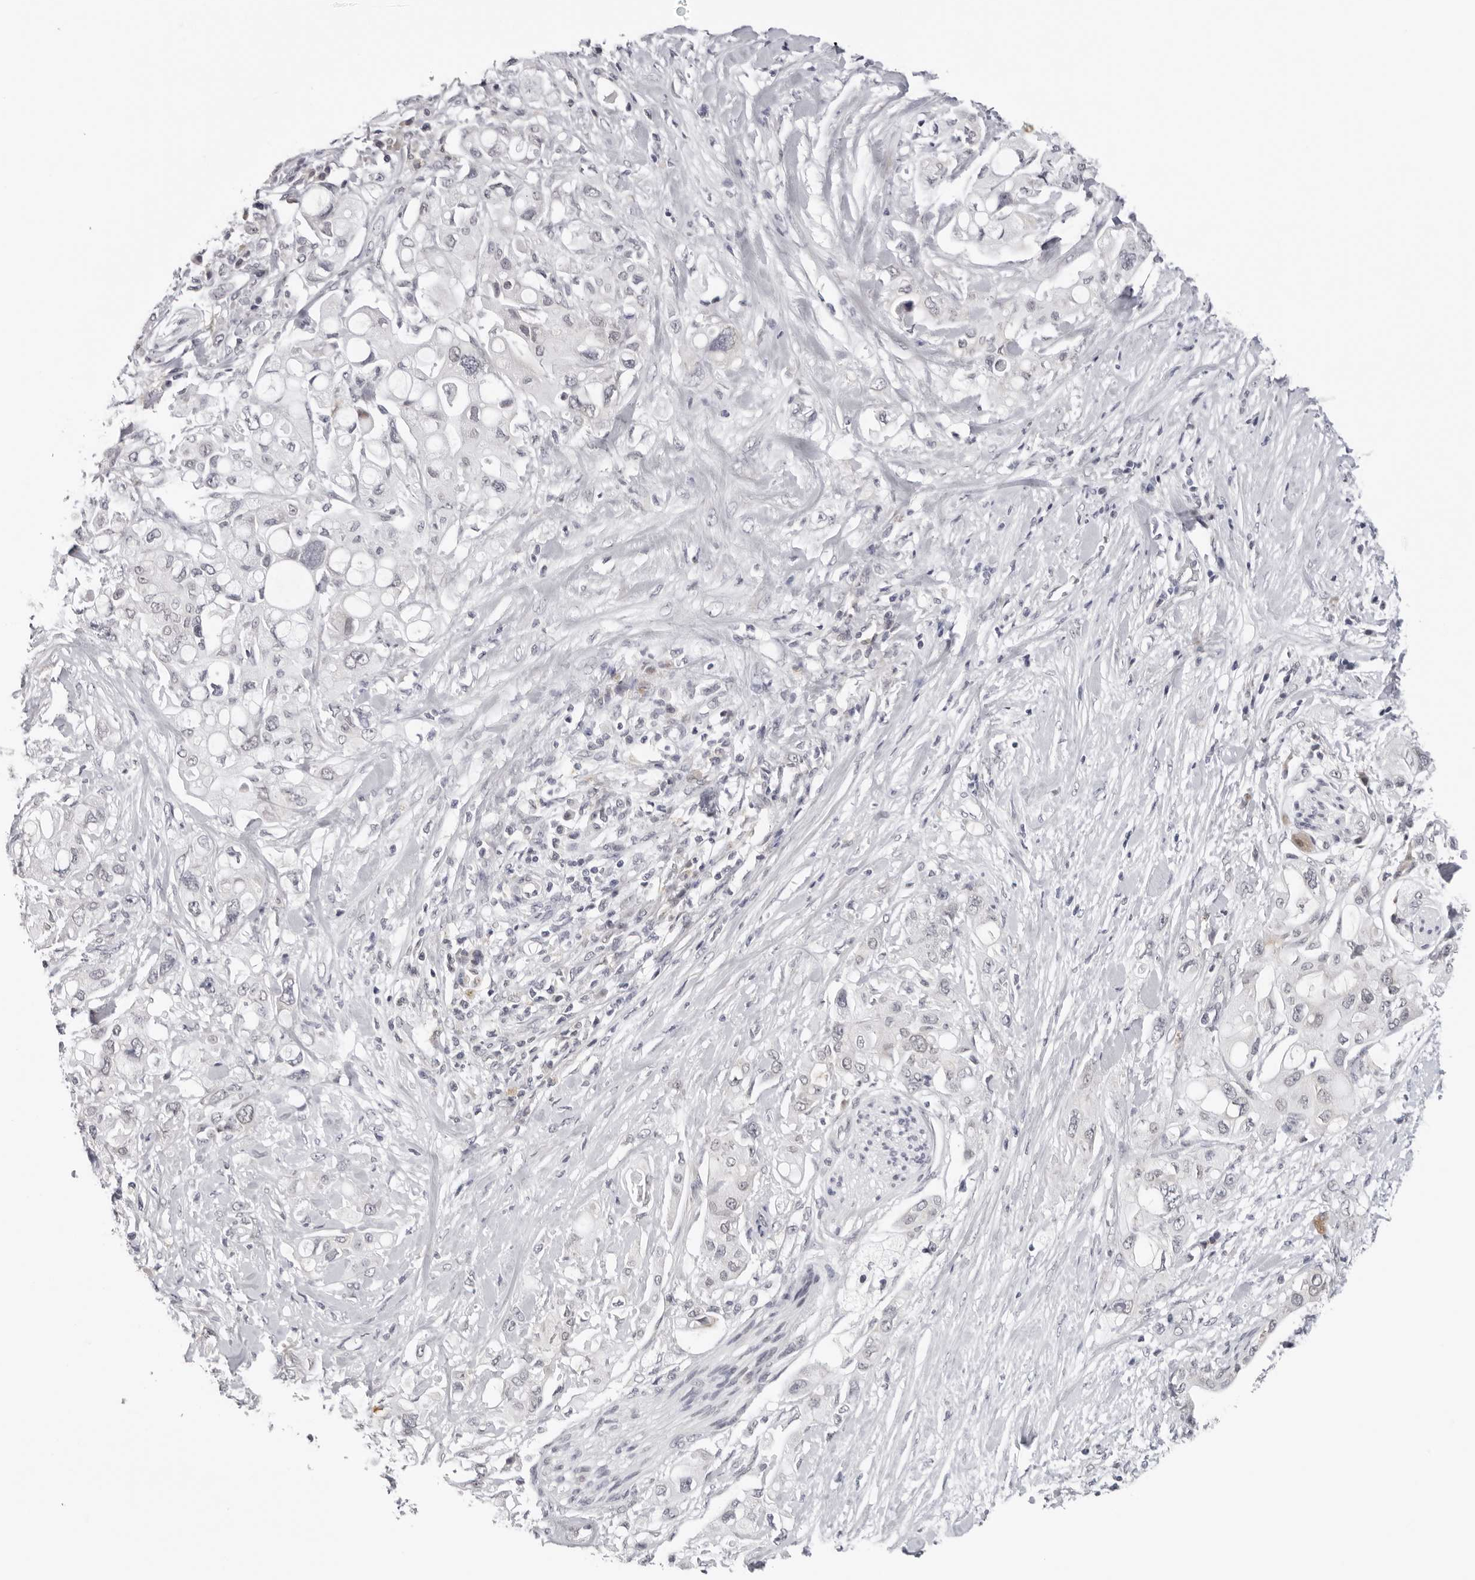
{"staining": {"intensity": "negative", "quantity": "none", "location": "none"}, "tissue": "pancreatic cancer", "cell_type": "Tumor cells", "image_type": "cancer", "snomed": [{"axis": "morphology", "description": "Adenocarcinoma, NOS"}, {"axis": "topography", "description": "Pancreas"}], "caption": "Adenocarcinoma (pancreatic) was stained to show a protein in brown. There is no significant expression in tumor cells.", "gene": "PRUNE1", "patient": {"sex": "female", "age": 56}}